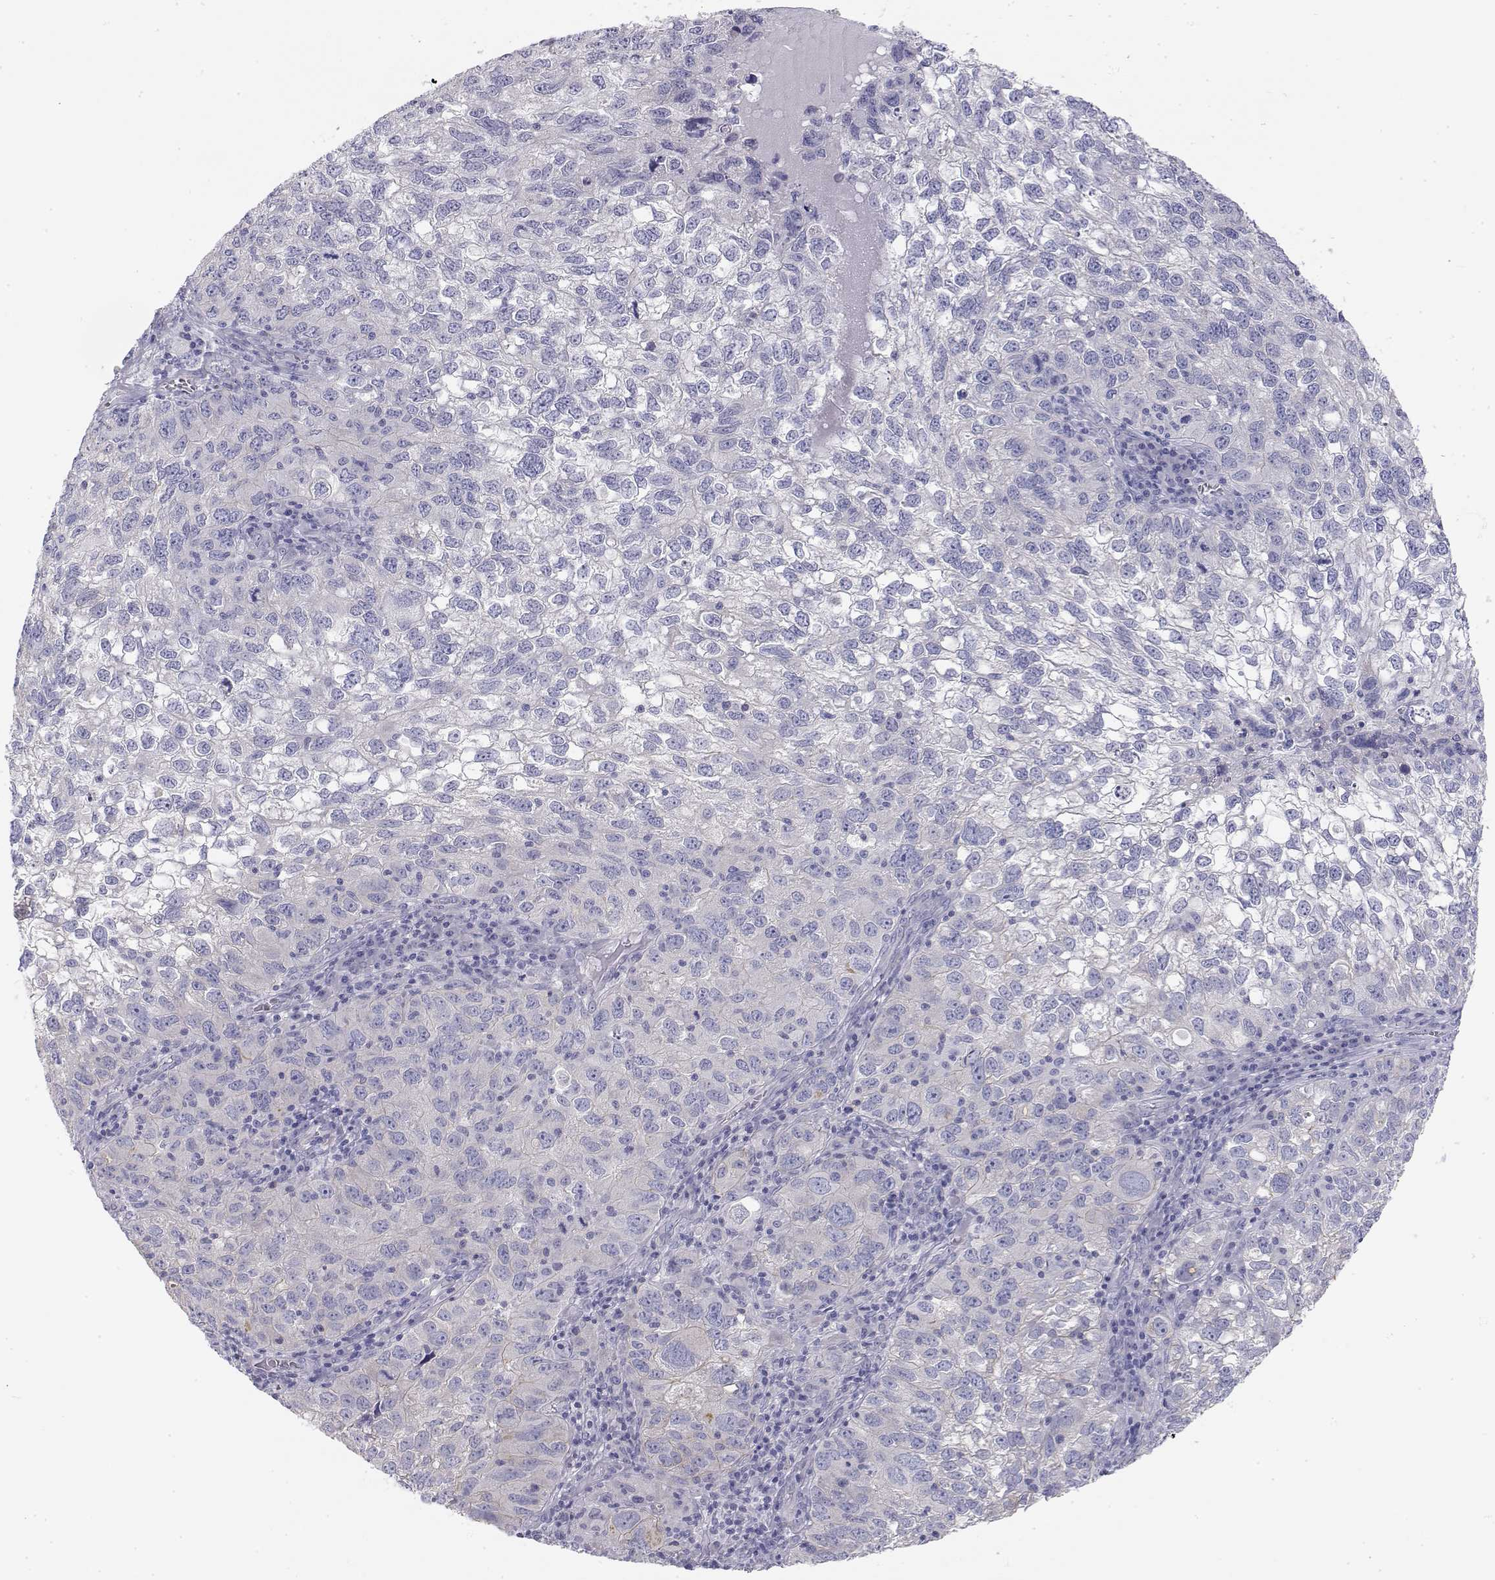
{"staining": {"intensity": "negative", "quantity": "none", "location": "none"}, "tissue": "cervical cancer", "cell_type": "Tumor cells", "image_type": "cancer", "snomed": [{"axis": "morphology", "description": "Squamous cell carcinoma, NOS"}, {"axis": "topography", "description": "Cervix"}], "caption": "This is an immunohistochemistry (IHC) image of cervical squamous cell carcinoma. There is no expression in tumor cells.", "gene": "MISP", "patient": {"sex": "female", "age": 55}}